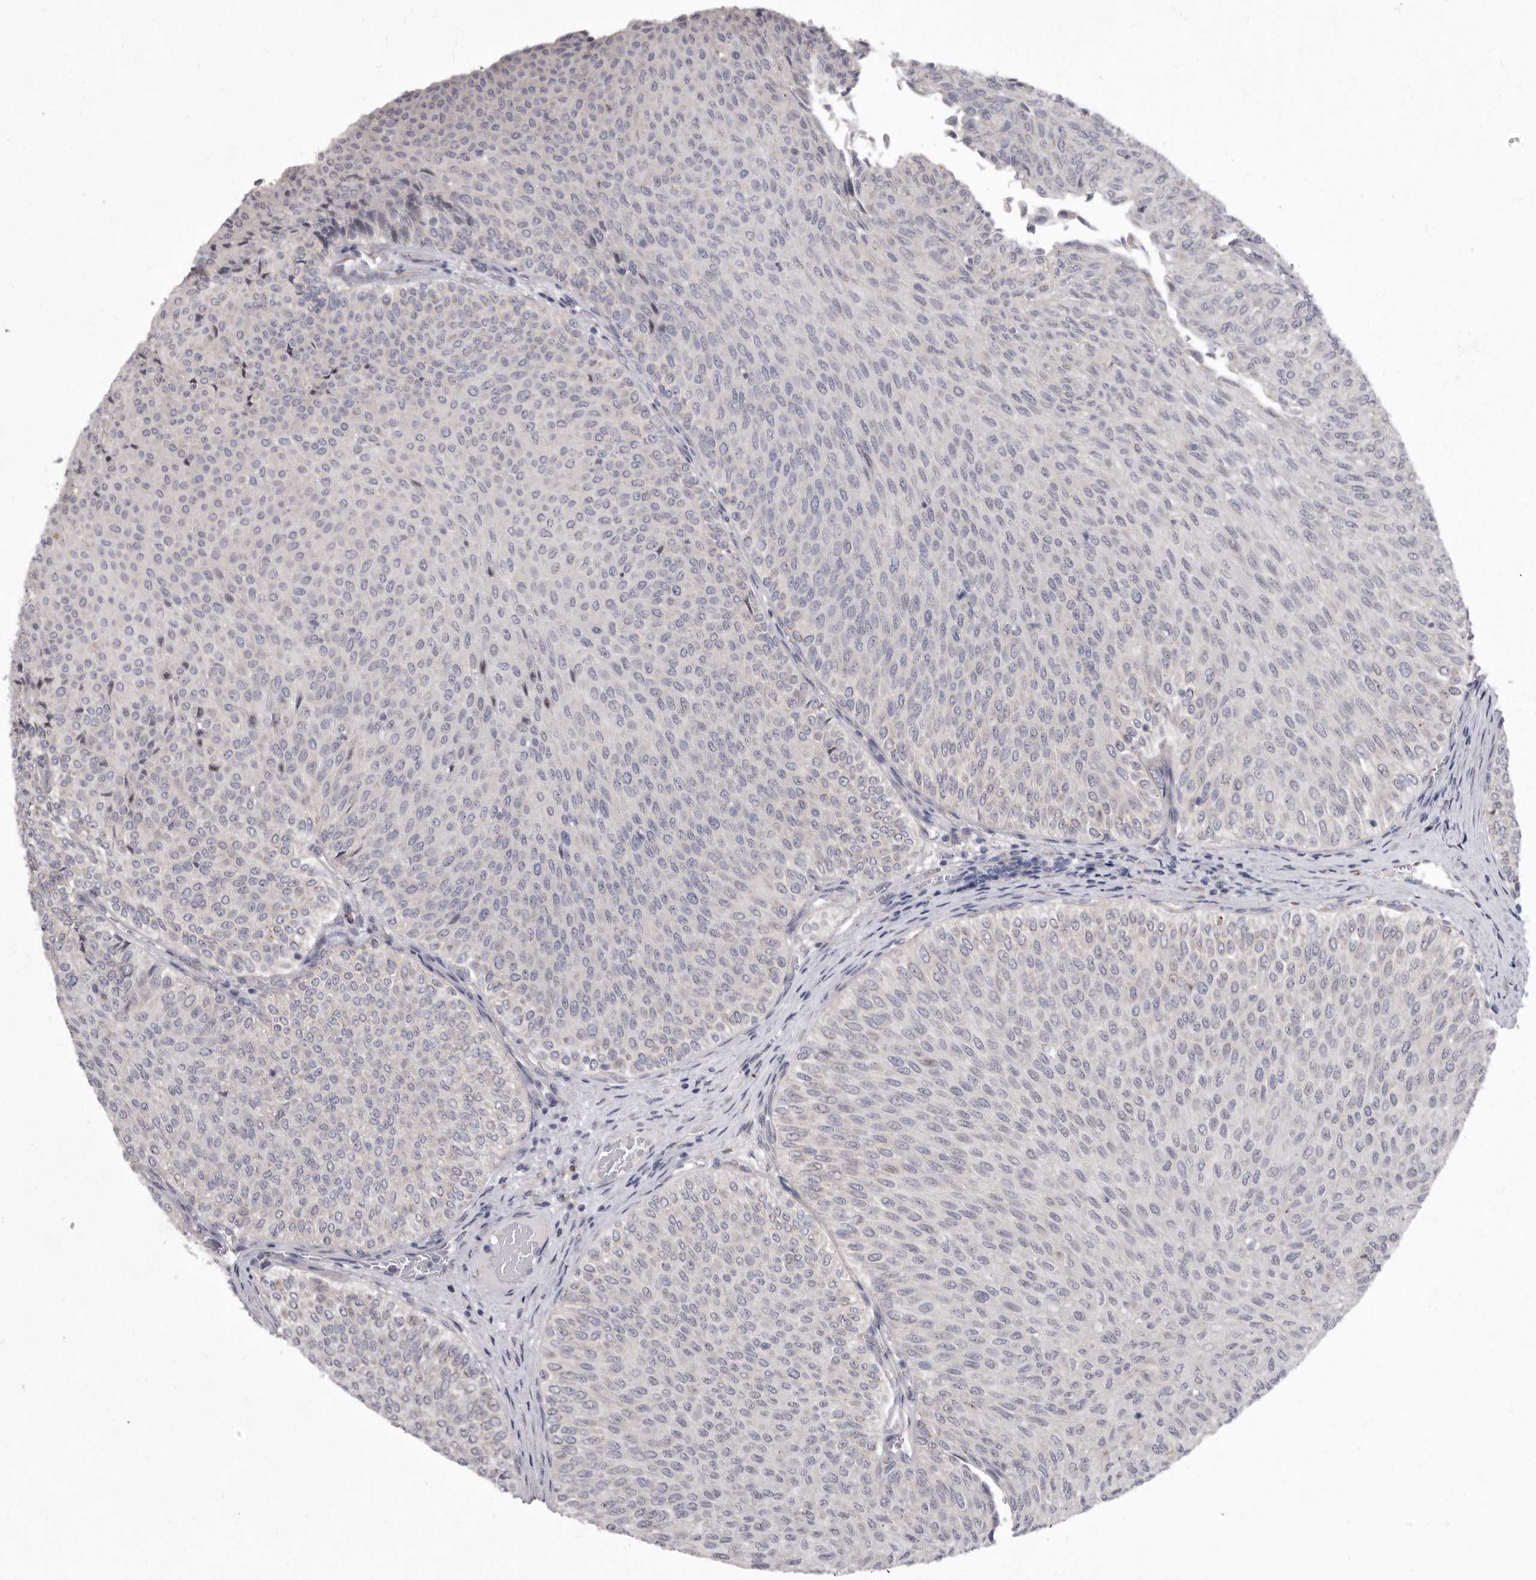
{"staining": {"intensity": "negative", "quantity": "none", "location": "none"}, "tissue": "urothelial cancer", "cell_type": "Tumor cells", "image_type": "cancer", "snomed": [{"axis": "morphology", "description": "Urothelial carcinoma, Low grade"}, {"axis": "topography", "description": "Urinary bladder"}], "caption": "Urothelial carcinoma (low-grade) was stained to show a protein in brown. There is no significant staining in tumor cells.", "gene": "P2RX6", "patient": {"sex": "male", "age": 78}}